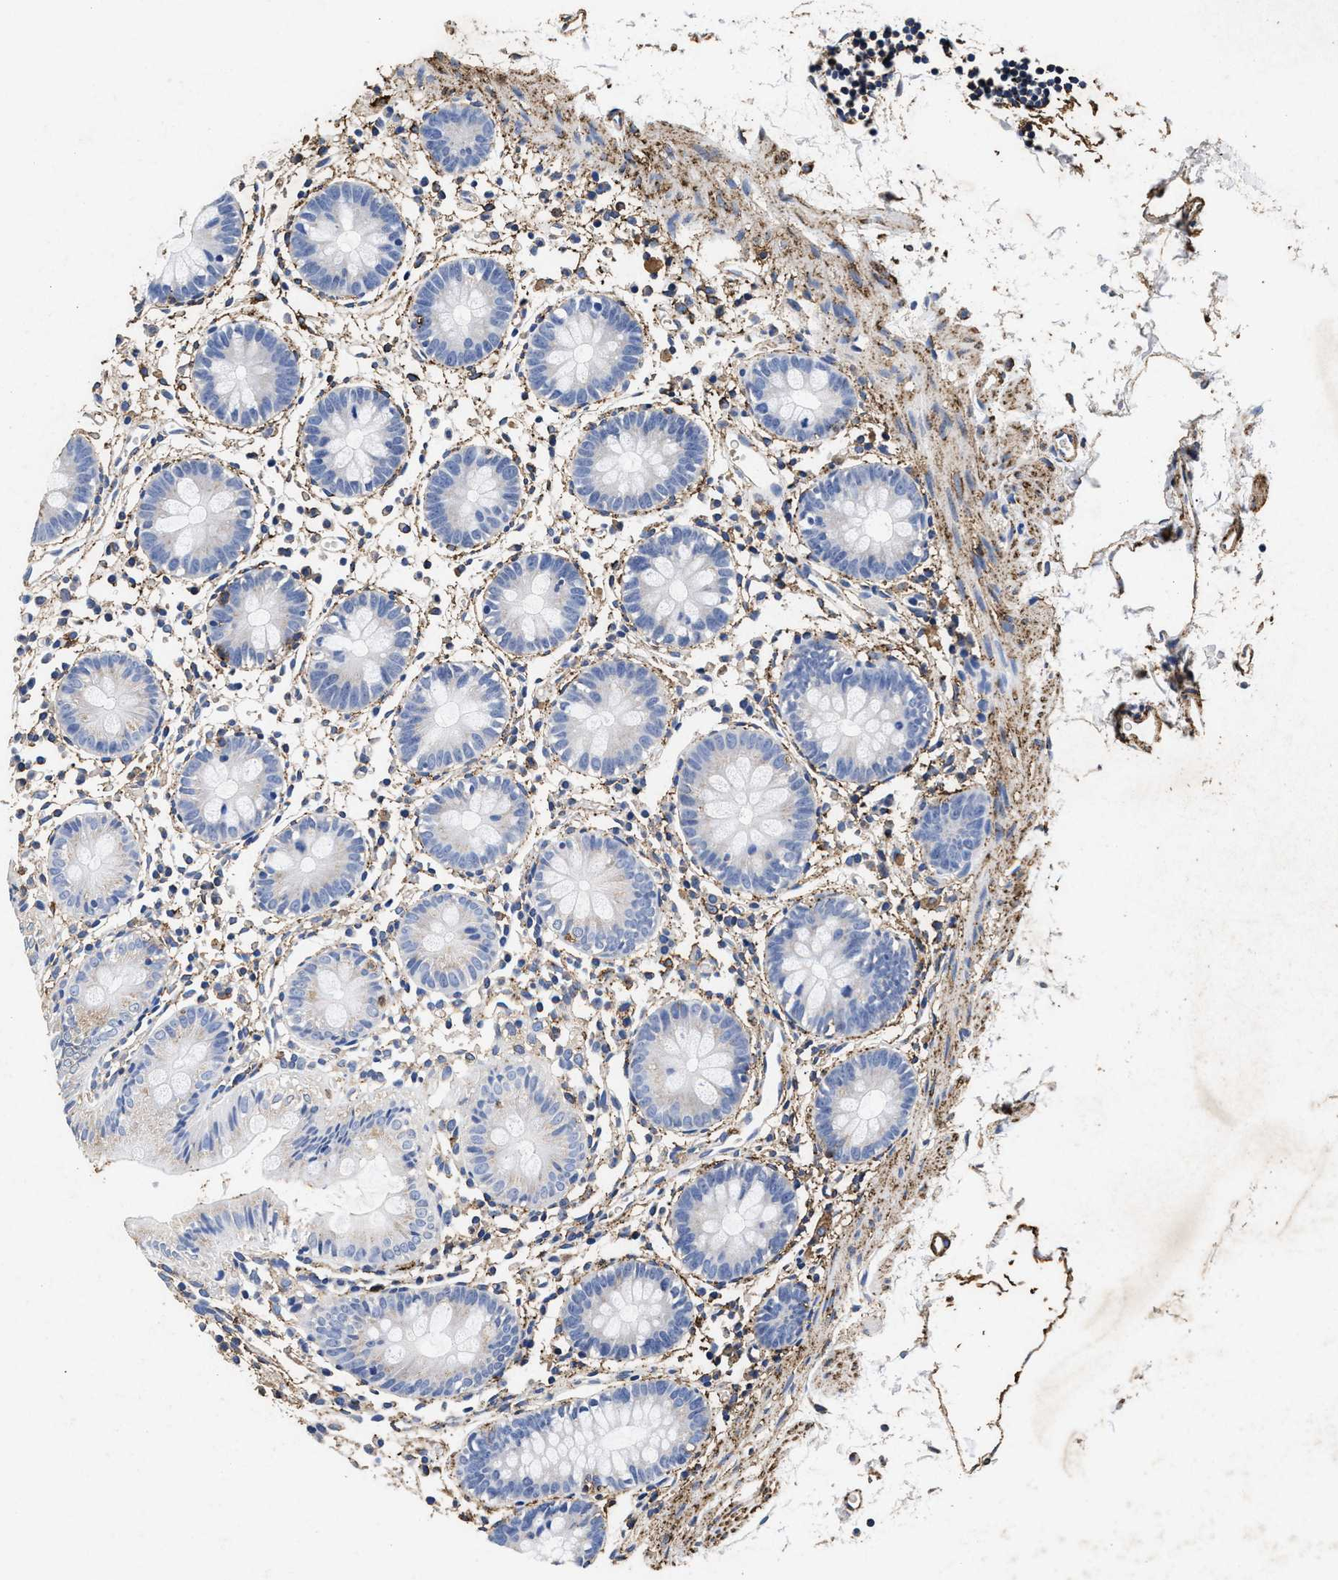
{"staining": {"intensity": "strong", "quantity": ">75%", "location": "cytoplasmic/membranous"}, "tissue": "colon", "cell_type": "Endothelial cells", "image_type": "normal", "snomed": [{"axis": "morphology", "description": "Normal tissue, NOS"}, {"axis": "topography", "description": "Colon"}], "caption": "Strong cytoplasmic/membranous expression is appreciated in approximately >75% of endothelial cells in benign colon. Immunohistochemistry stains the protein in brown and the nuclei are stained blue.", "gene": "LTB4R2", "patient": {"sex": "male", "age": 14}}